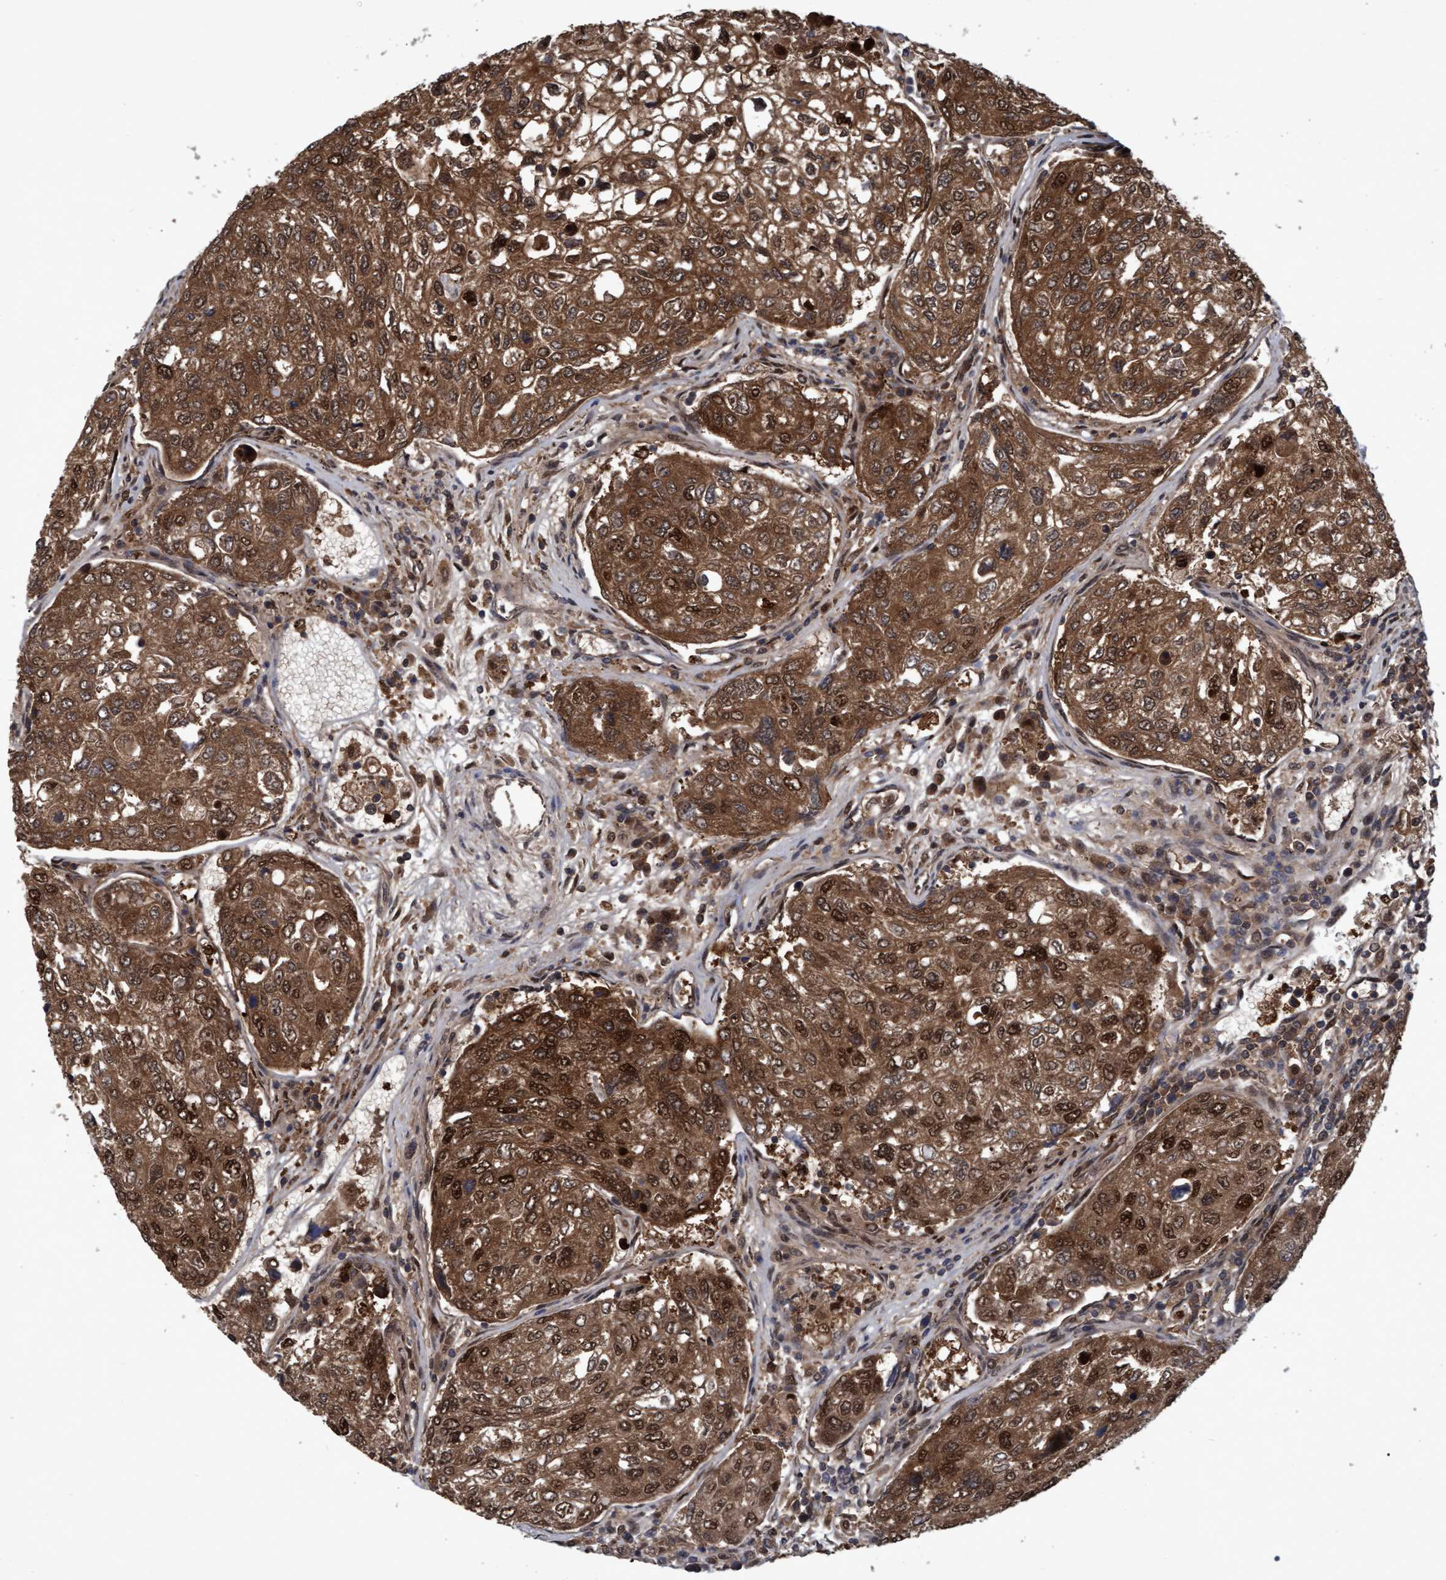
{"staining": {"intensity": "strong", "quantity": ">75%", "location": "cytoplasmic/membranous,nuclear"}, "tissue": "urothelial cancer", "cell_type": "Tumor cells", "image_type": "cancer", "snomed": [{"axis": "morphology", "description": "Urothelial carcinoma, High grade"}, {"axis": "topography", "description": "Lymph node"}, {"axis": "topography", "description": "Urinary bladder"}], "caption": "A brown stain shows strong cytoplasmic/membranous and nuclear positivity of a protein in high-grade urothelial carcinoma tumor cells.", "gene": "PSMB6", "patient": {"sex": "male", "age": 51}}